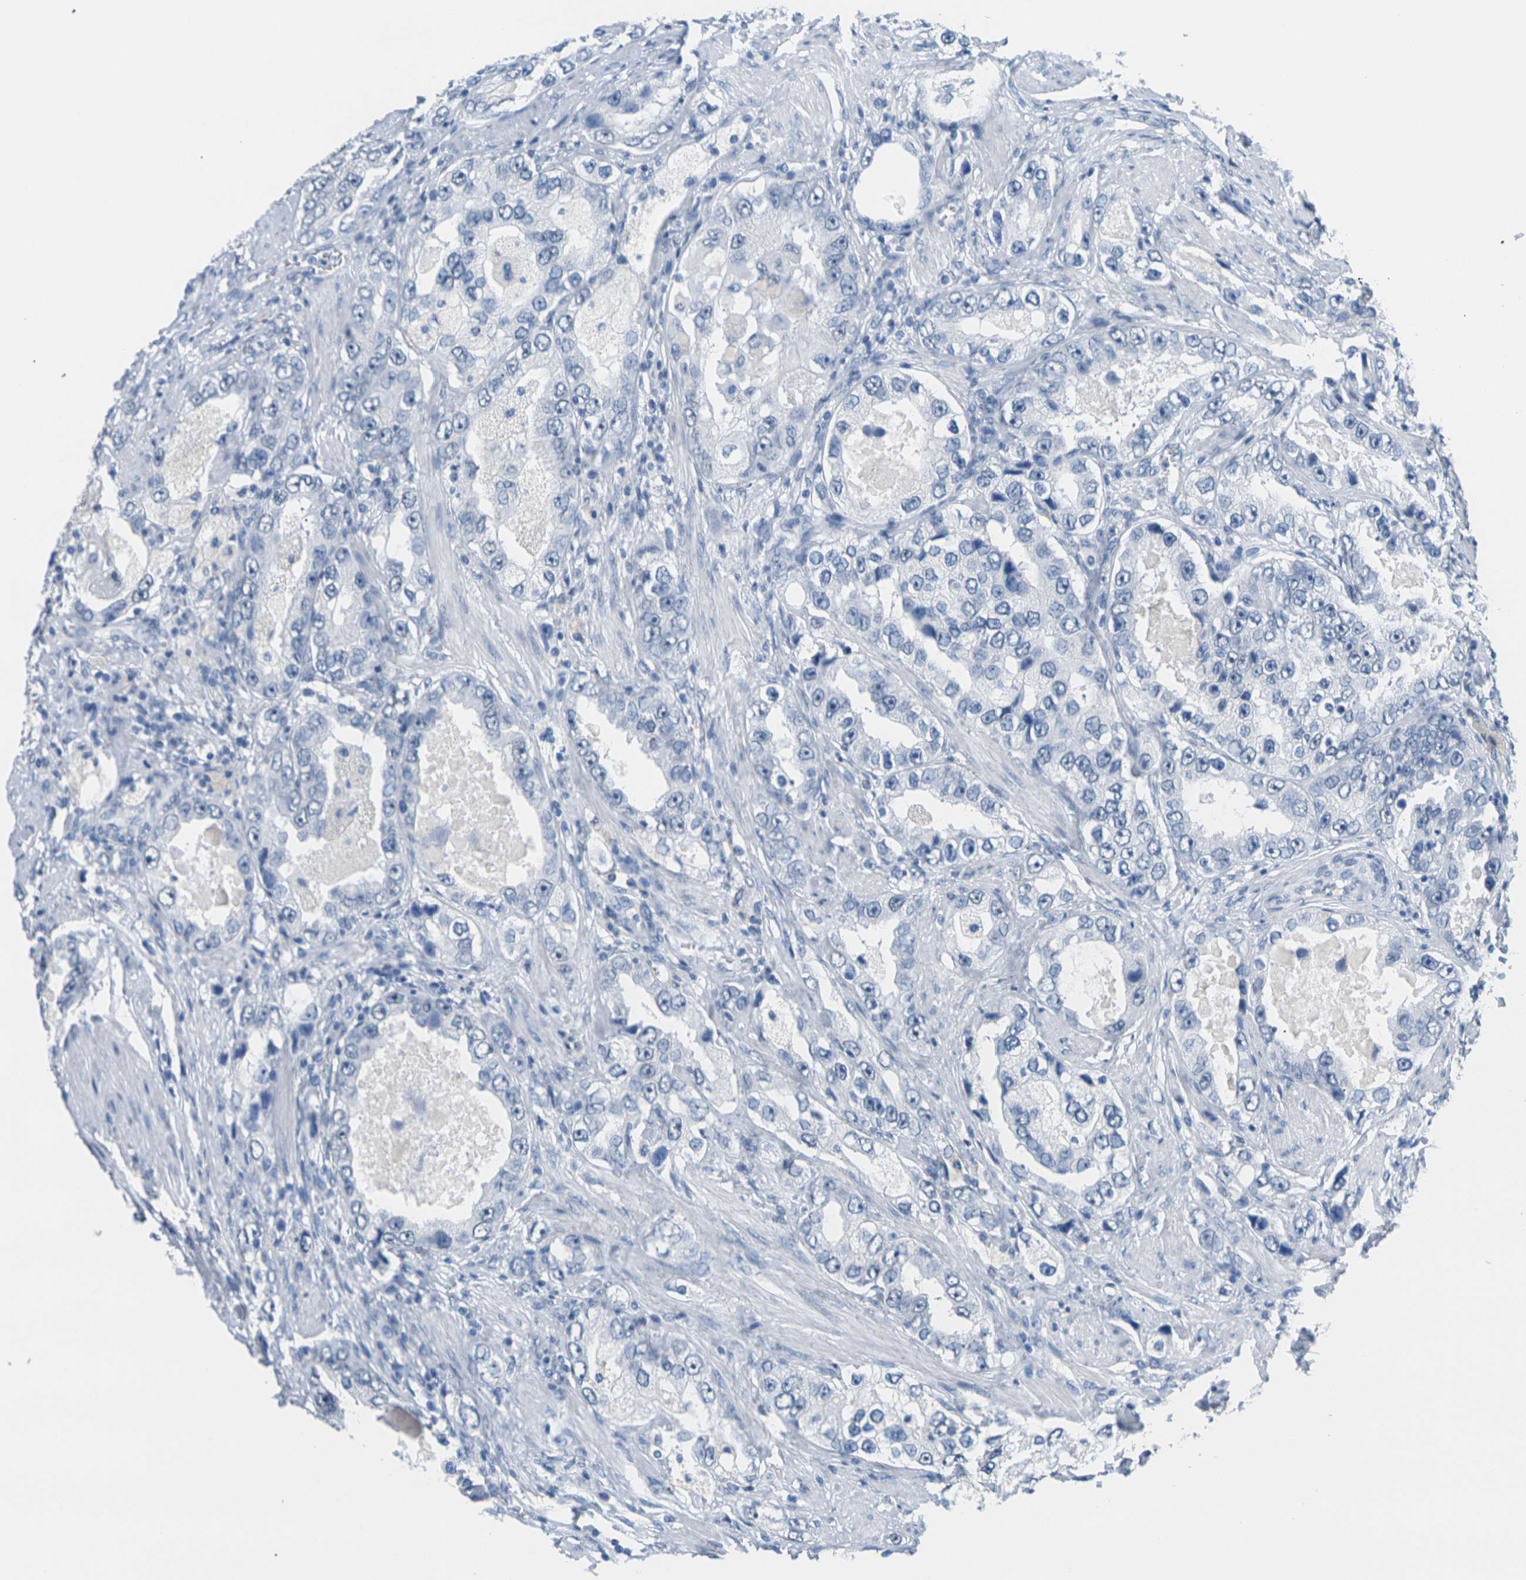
{"staining": {"intensity": "negative", "quantity": "none", "location": "none"}, "tissue": "prostate cancer", "cell_type": "Tumor cells", "image_type": "cancer", "snomed": [{"axis": "morphology", "description": "Adenocarcinoma, High grade"}, {"axis": "topography", "description": "Prostate"}], "caption": "Immunohistochemistry (IHC) of prostate cancer reveals no positivity in tumor cells. (Brightfield microscopy of DAB (3,3'-diaminobenzidine) IHC at high magnification).", "gene": "CTAG1A", "patient": {"sex": "male", "age": 63}}